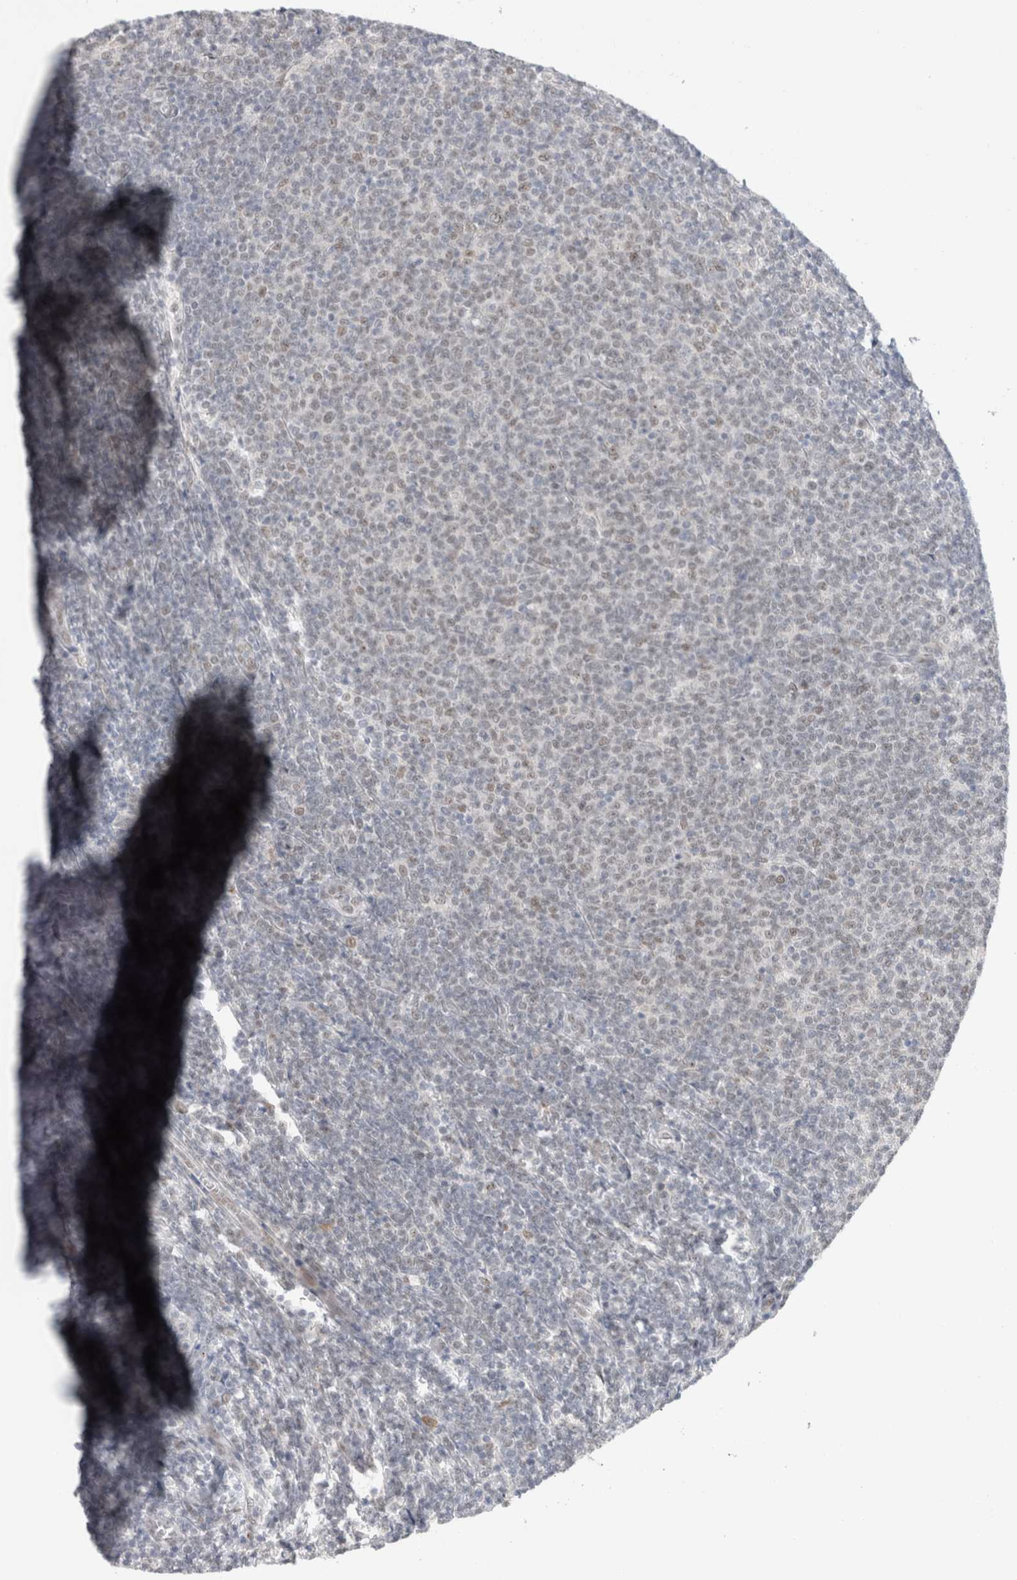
{"staining": {"intensity": "weak", "quantity": "25%-75%", "location": "nuclear"}, "tissue": "lymphoma", "cell_type": "Tumor cells", "image_type": "cancer", "snomed": [{"axis": "morphology", "description": "Malignant lymphoma, non-Hodgkin's type, Low grade"}, {"axis": "topography", "description": "Lymph node"}], "caption": "Protein expression analysis of human lymphoma reveals weak nuclear staining in about 25%-75% of tumor cells.", "gene": "RECQL4", "patient": {"sex": "male", "age": 66}}